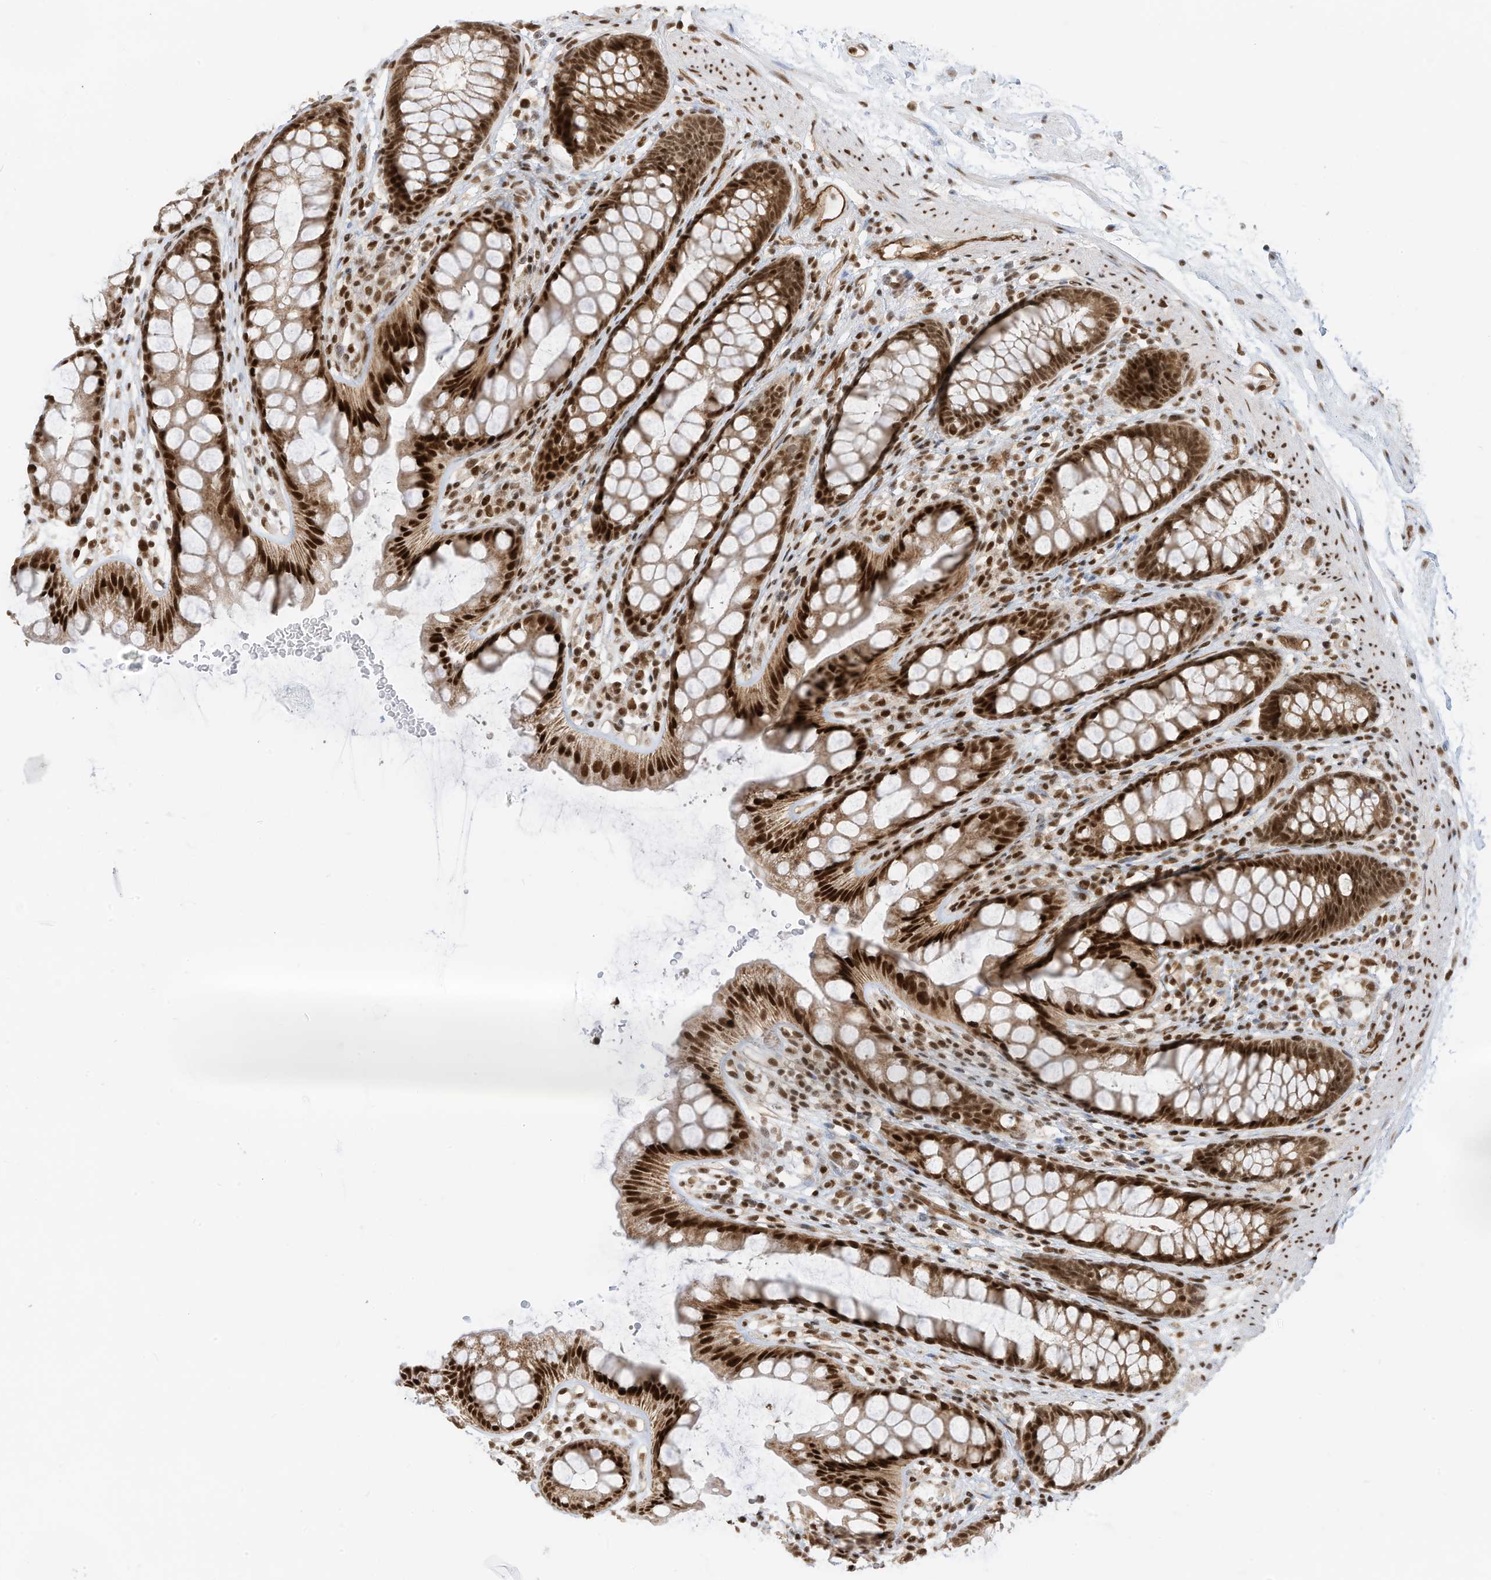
{"staining": {"intensity": "strong", "quantity": "25%-75%", "location": "cytoplasmic/membranous,nuclear"}, "tissue": "rectum", "cell_type": "Glandular cells", "image_type": "normal", "snomed": [{"axis": "morphology", "description": "Normal tissue, NOS"}, {"axis": "topography", "description": "Rectum"}], "caption": "Immunohistochemistry (IHC) histopathology image of benign rectum: human rectum stained using immunohistochemistry demonstrates high levels of strong protein expression localized specifically in the cytoplasmic/membranous,nuclear of glandular cells, appearing as a cytoplasmic/membranous,nuclear brown color.", "gene": "AURKAIP1", "patient": {"sex": "female", "age": 65}}